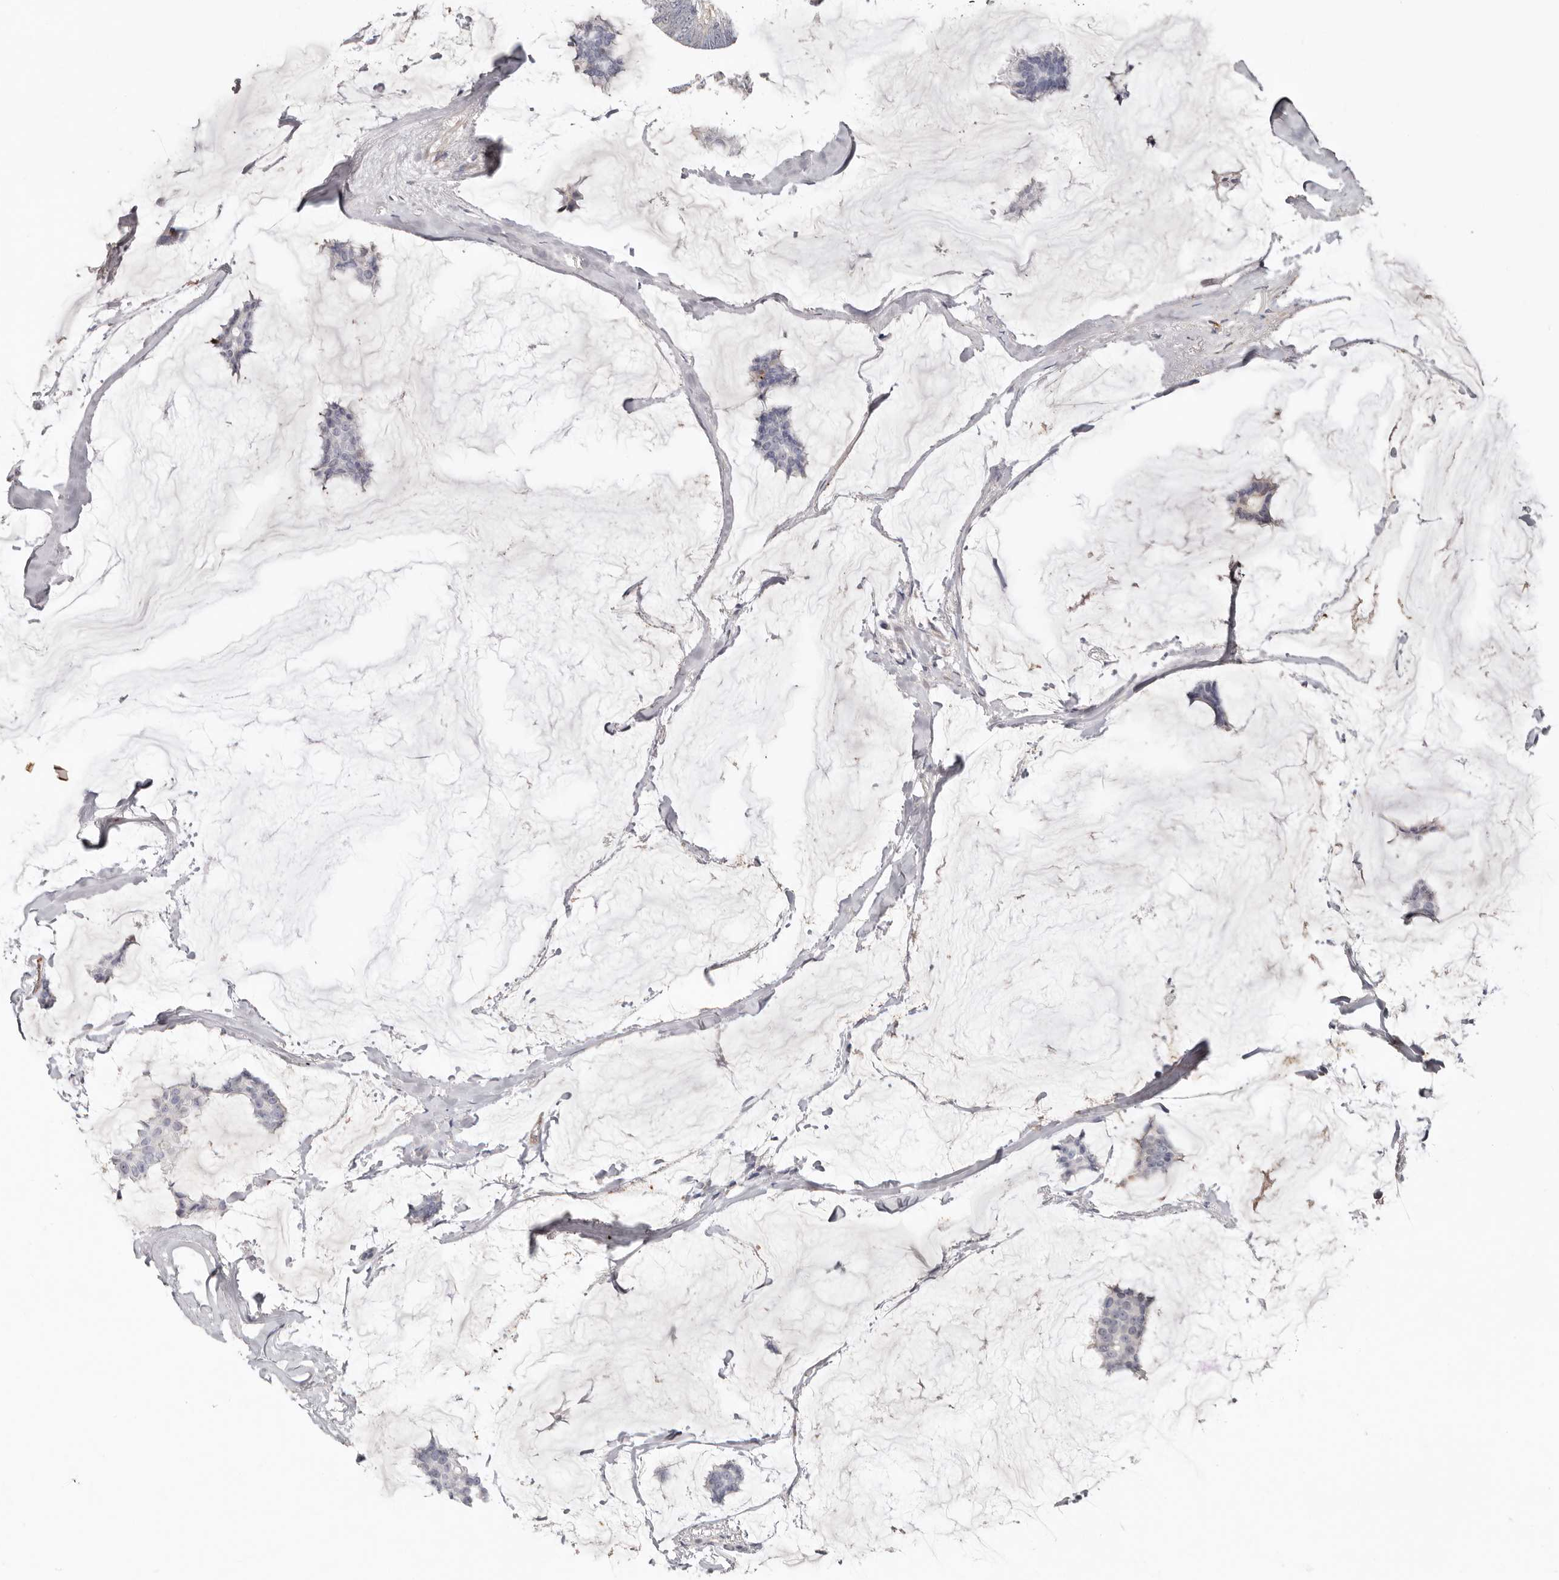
{"staining": {"intensity": "negative", "quantity": "none", "location": "none"}, "tissue": "breast cancer", "cell_type": "Tumor cells", "image_type": "cancer", "snomed": [{"axis": "morphology", "description": "Duct carcinoma"}, {"axis": "topography", "description": "Breast"}], "caption": "Immunohistochemical staining of human breast cancer shows no significant positivity in tumor cells. Brightfield microscopy of IHC stained with DAB (brown) and hematoxylin (blue), captured at high magnification.", "gene": "PKDCC", "patient": {"sex": "female", "age": 93}}